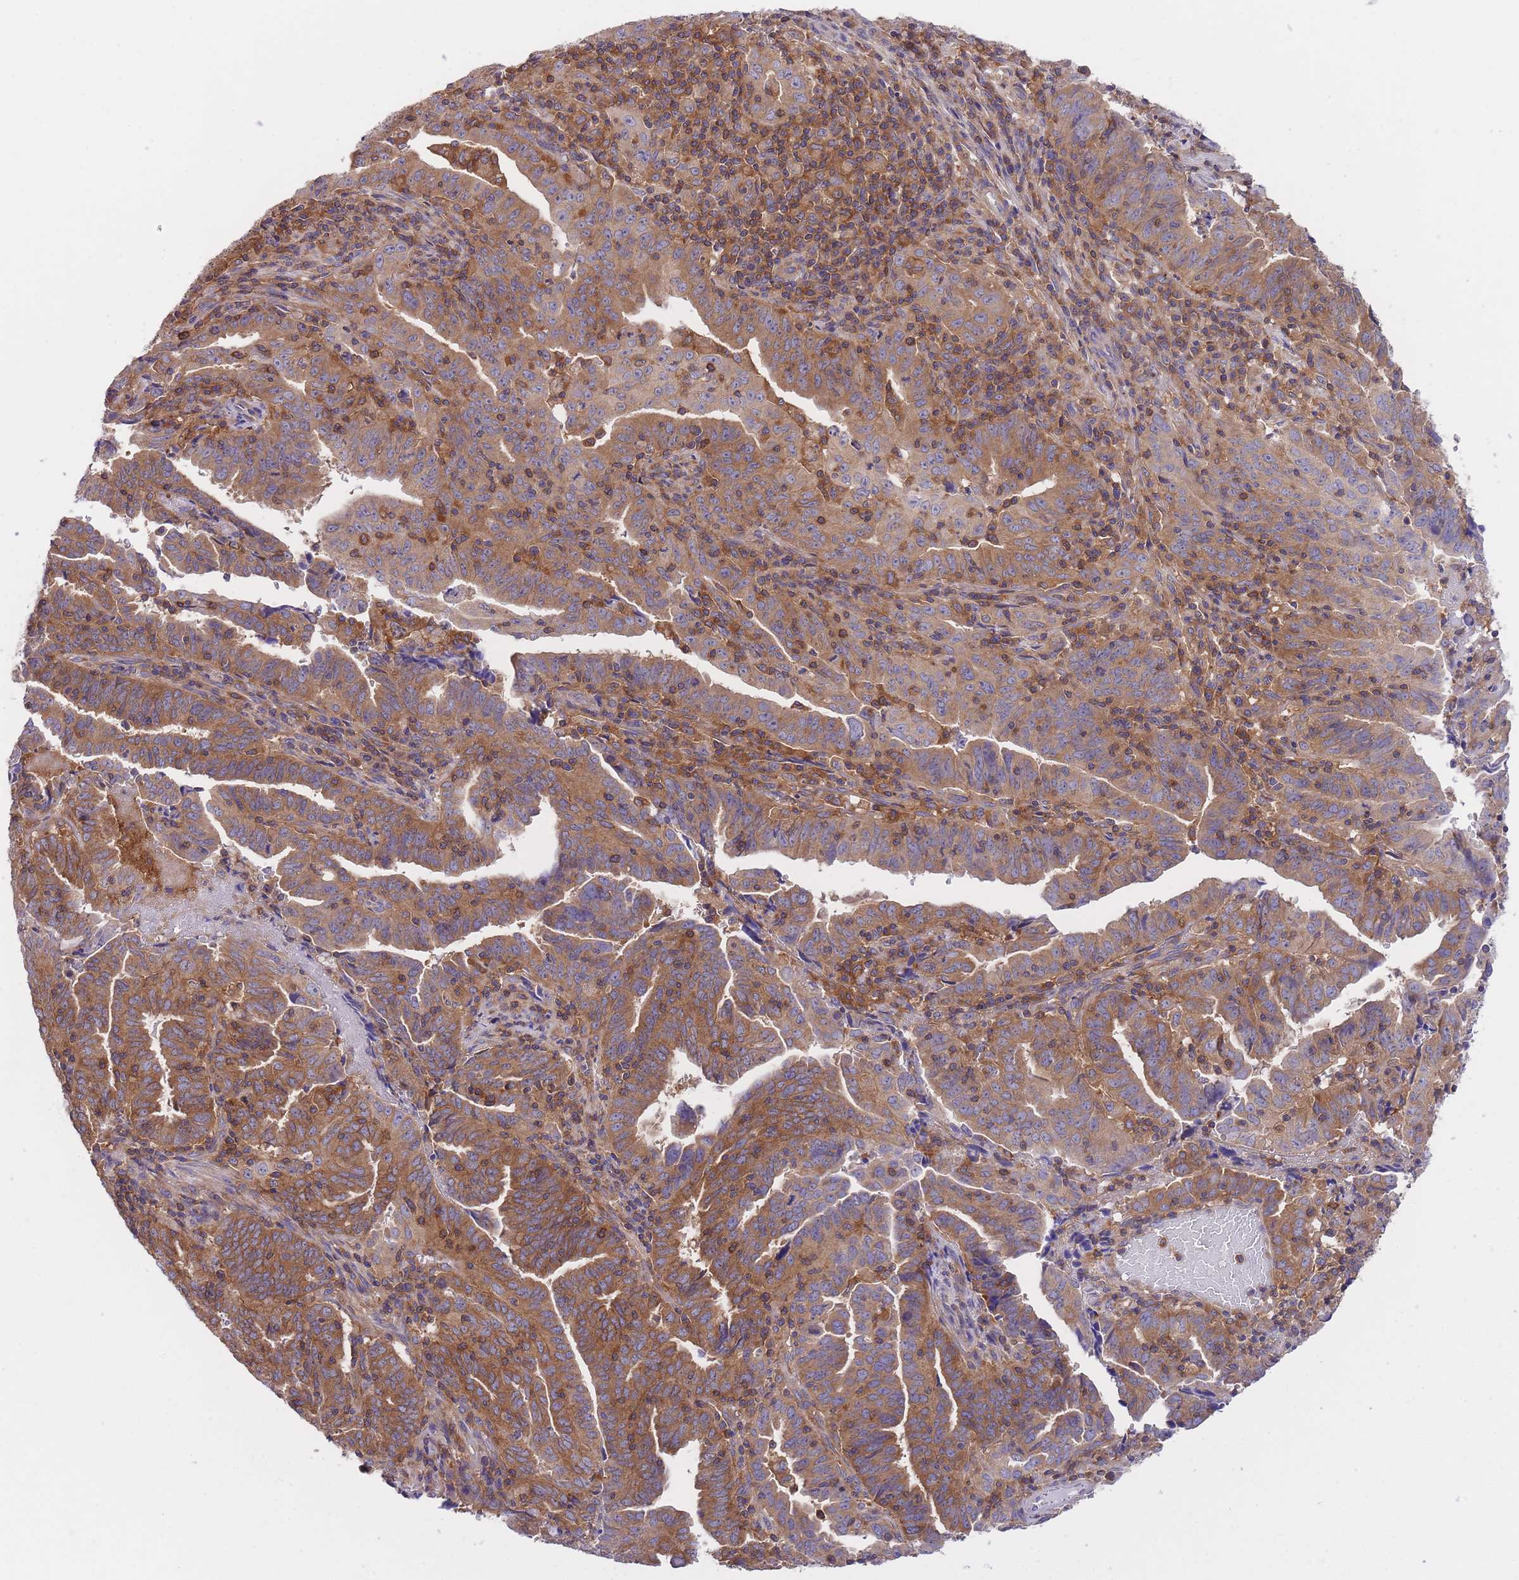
{"staining": {"intensity": "weak", "quantity": ">75%", "location": "cytoplasmic/membranous"}, "tissue": "endometrial cancer", "cell_type": "Tumor cells", "image_type": "cancer", "snomed": [{"axis": "morphology", "description": "Adenocarcinoma, NOS"}, {"axis": "topography", "description": "Endometrium"}], "caption": "Human endometrial adenocarcinoma stained with a protein marker exhibits weak staining in tumor cells.", "gene": "PRKAR1A", "patient": {"sex": "female", "age": 60}}